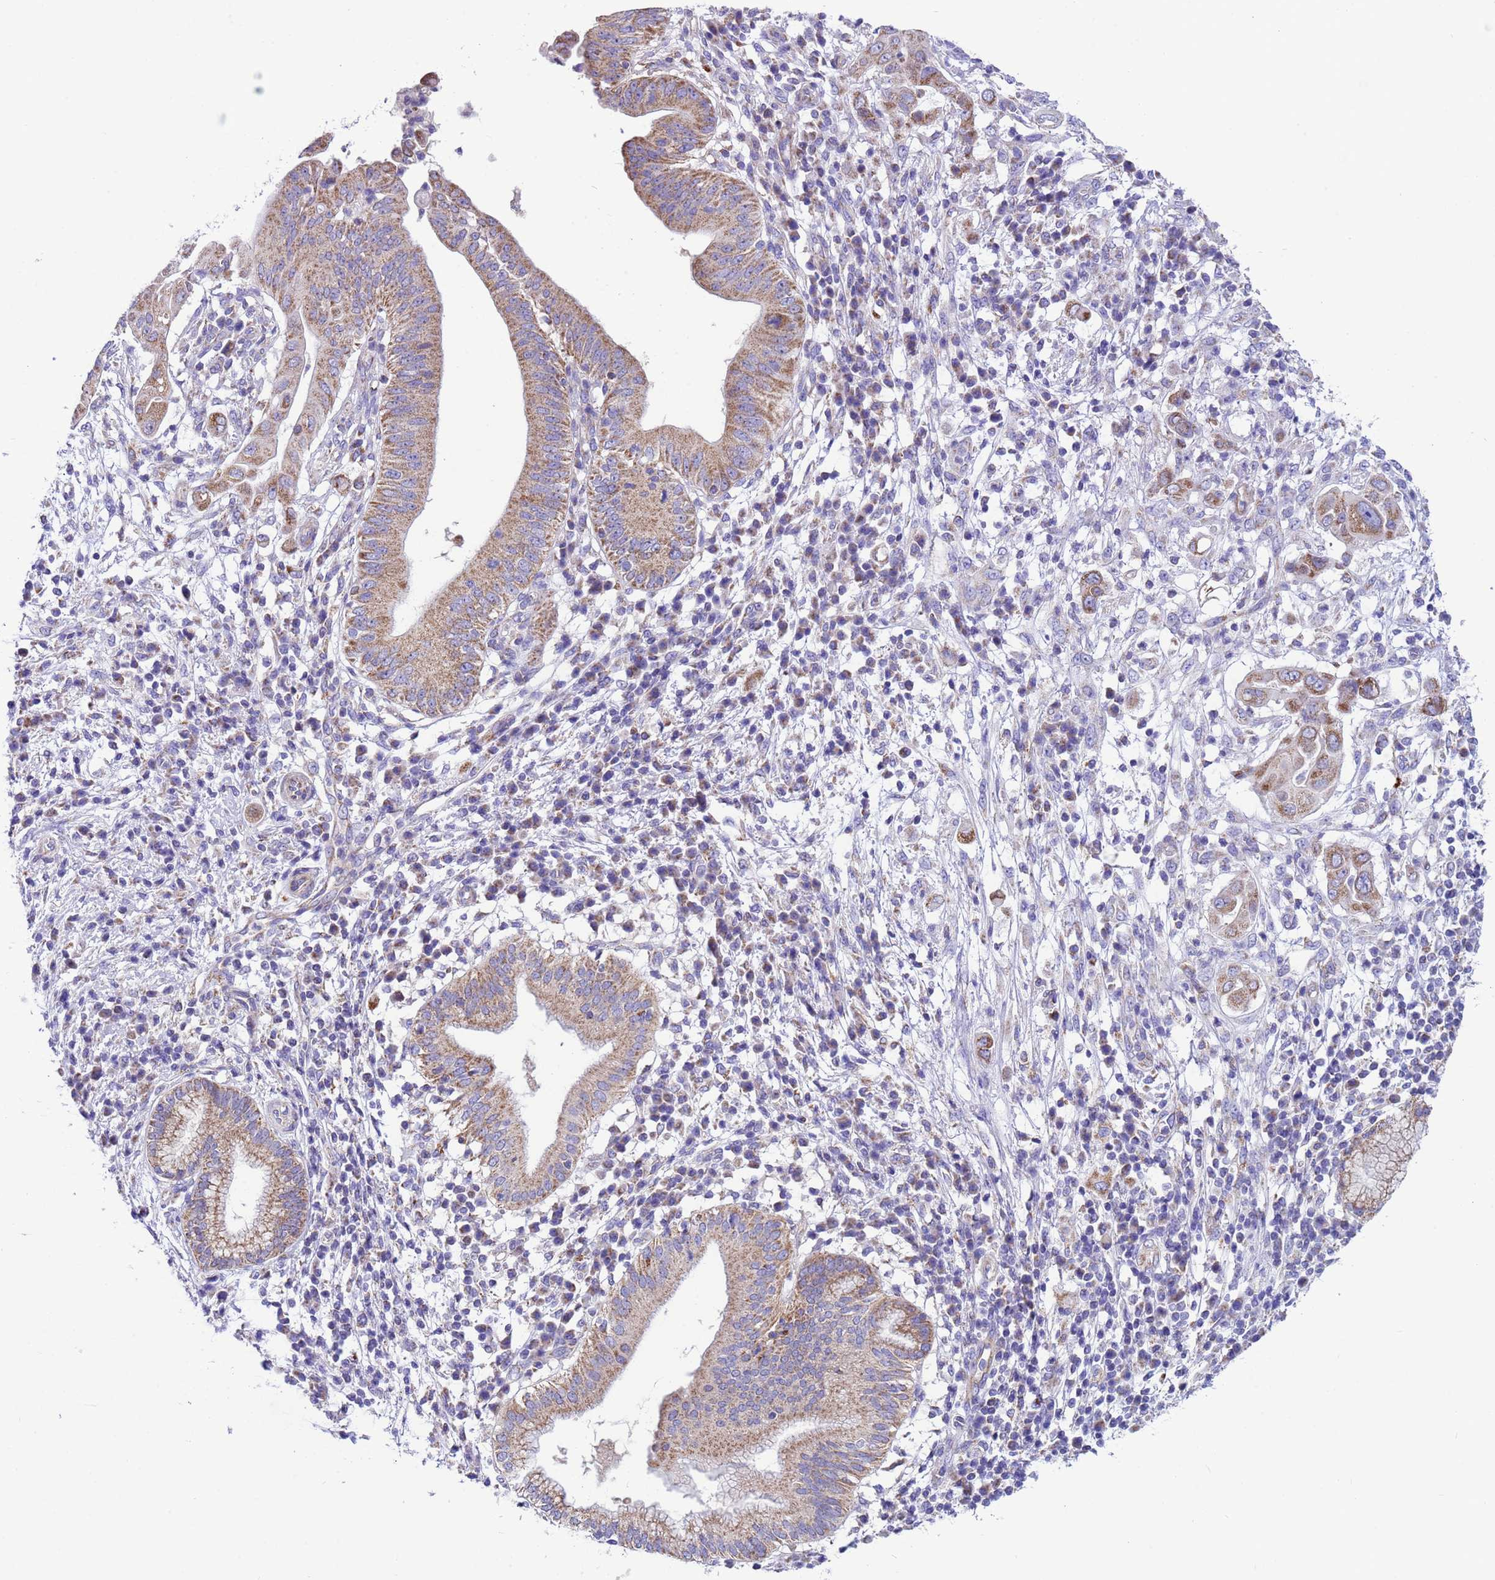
{"staining": {"intensity": "moderate", "quantity": ">75%", "location": "cytoplasmic/membranous"}, "tissue": "pancreatic cancer", "cell_type": "Tumor cells", "image_type": "cancer", "snomed": [{"axis": "morphology", "description": "Adenocarcinoma, NOS"}, {"axis": "topography", "description": "Pancreas"}], "caption": "Immunohistochemical staining of pancreatic cancer (adenocarcinoma) exhibits moderate cytoplasmic/membranous protein expression in about >75% of tumor cells. (Stains: DAB (3,3'-diaminobenzidine) in brown, nuclei in blue, Microscopy: brightfield microscopy at high magnification).", "gene": "CCDC191", "patient": {"sex": "male", "age": 68}}